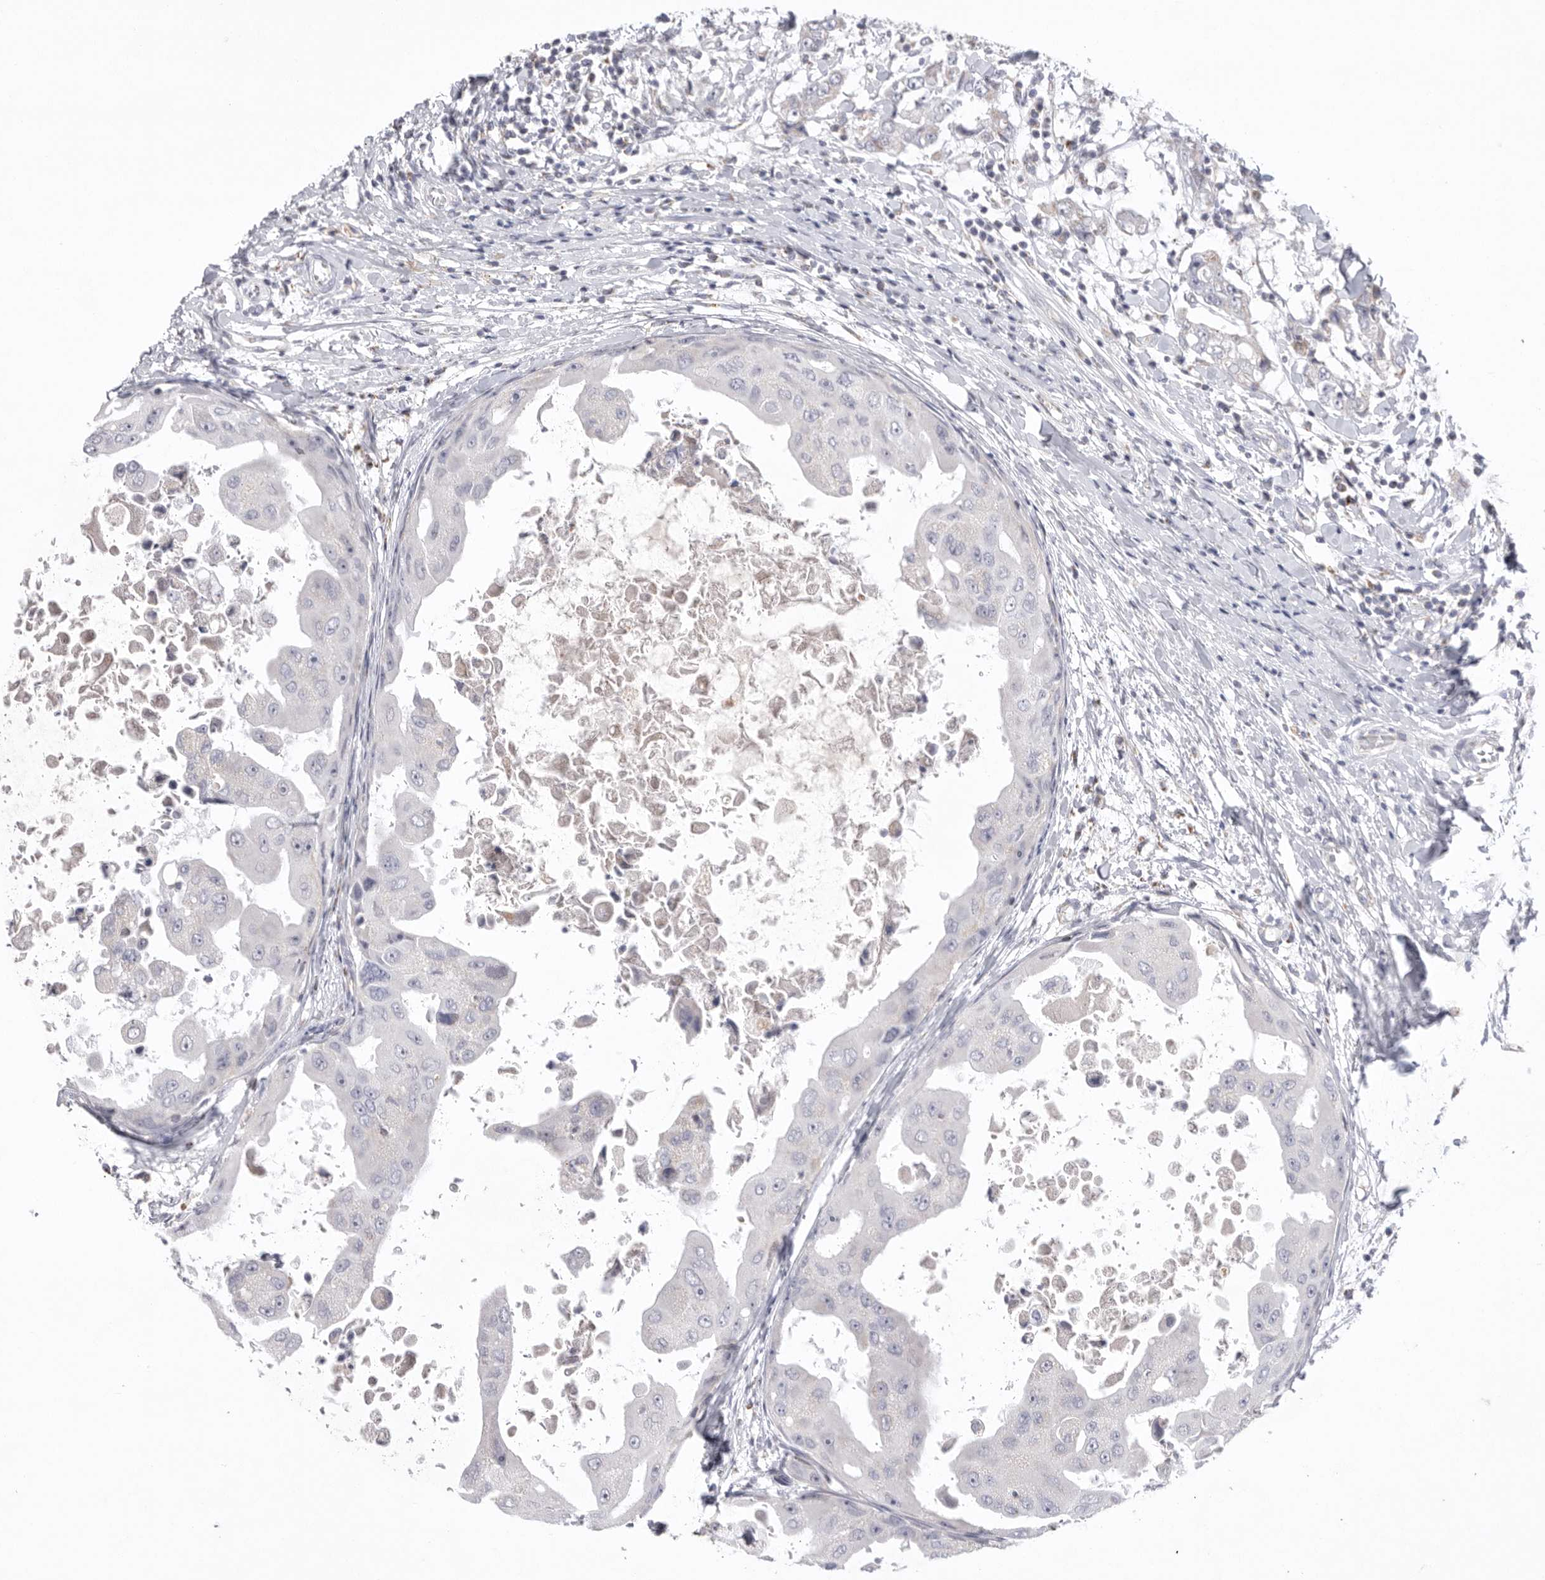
{"staining": {"intensity": "negative", "quantity": "none", "location": "none"}, "tissue": "breast cancer", "cell_type": "Tumor cells", "image_type": "cancer", "snomed": [{"axis": "morphology", "description": "Duct carcinoma"}, {"axis": "topography", "description": "Breast"}], "caption": "Protein analysis of breast cancer (invasive ductal carcinoma) demonstrates no significant staining in tumor cells.", "gene": "VDAC3", "patient": {"sex": "female", "age": 27}}